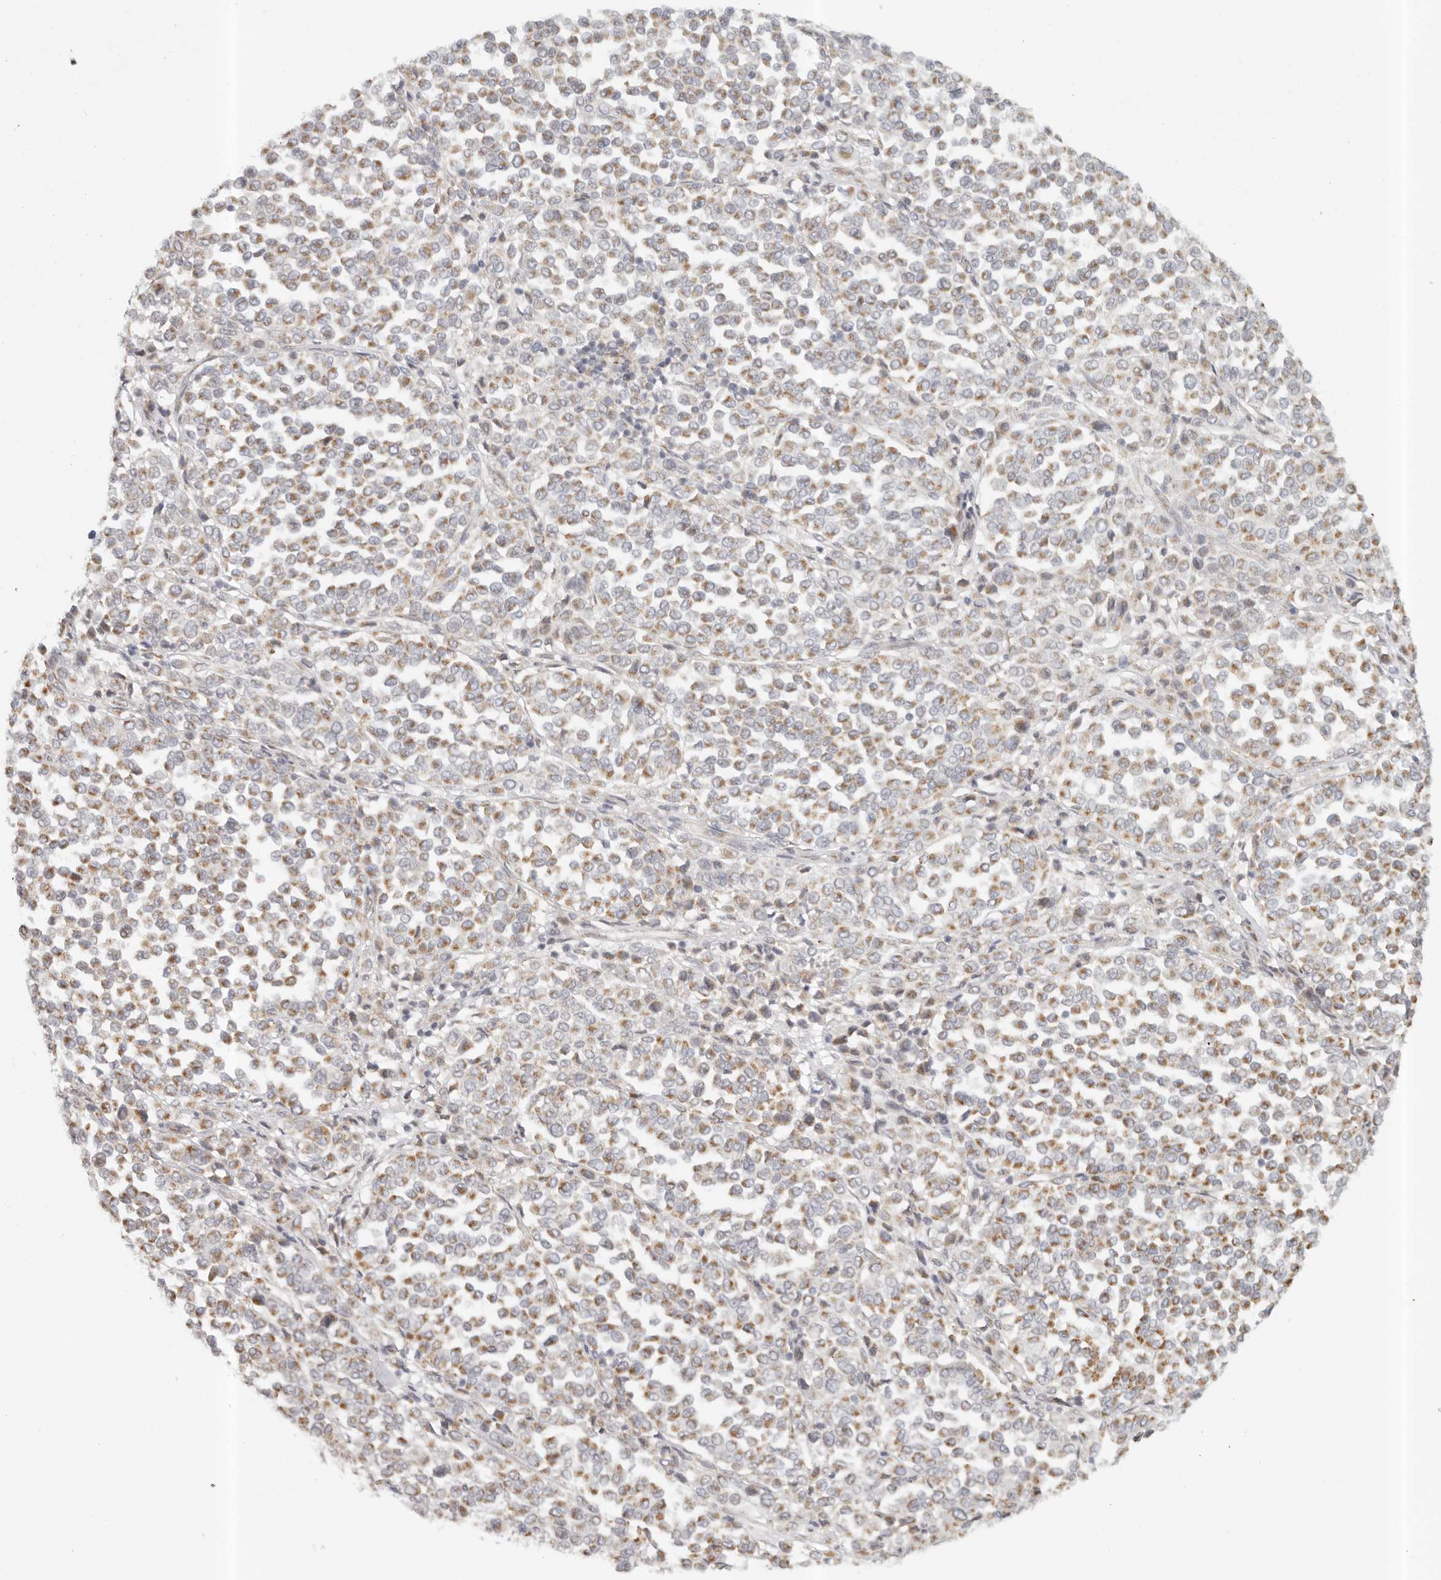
{"staining": {"intensity": "moderate", "quantity": ">75%", "location": "cytoplasmic/membranous"}, "tissue": "melanoma", "cell_type": "Tumor cells", "image_type": "cancer", "snomed": [{"axis": "morphology", "description": "Malignant melanoma, Metastatic site"}, {"axis": "topography", "description": "Pancreas"}], "caption": "This image exhibits IHC staining of melanoma, with medium moderate cytoplasmic/membranous positivity in approximately >75% of tumor cells.", "gene": "KDF1", "patient": {"sex": "female", "age": 30}}